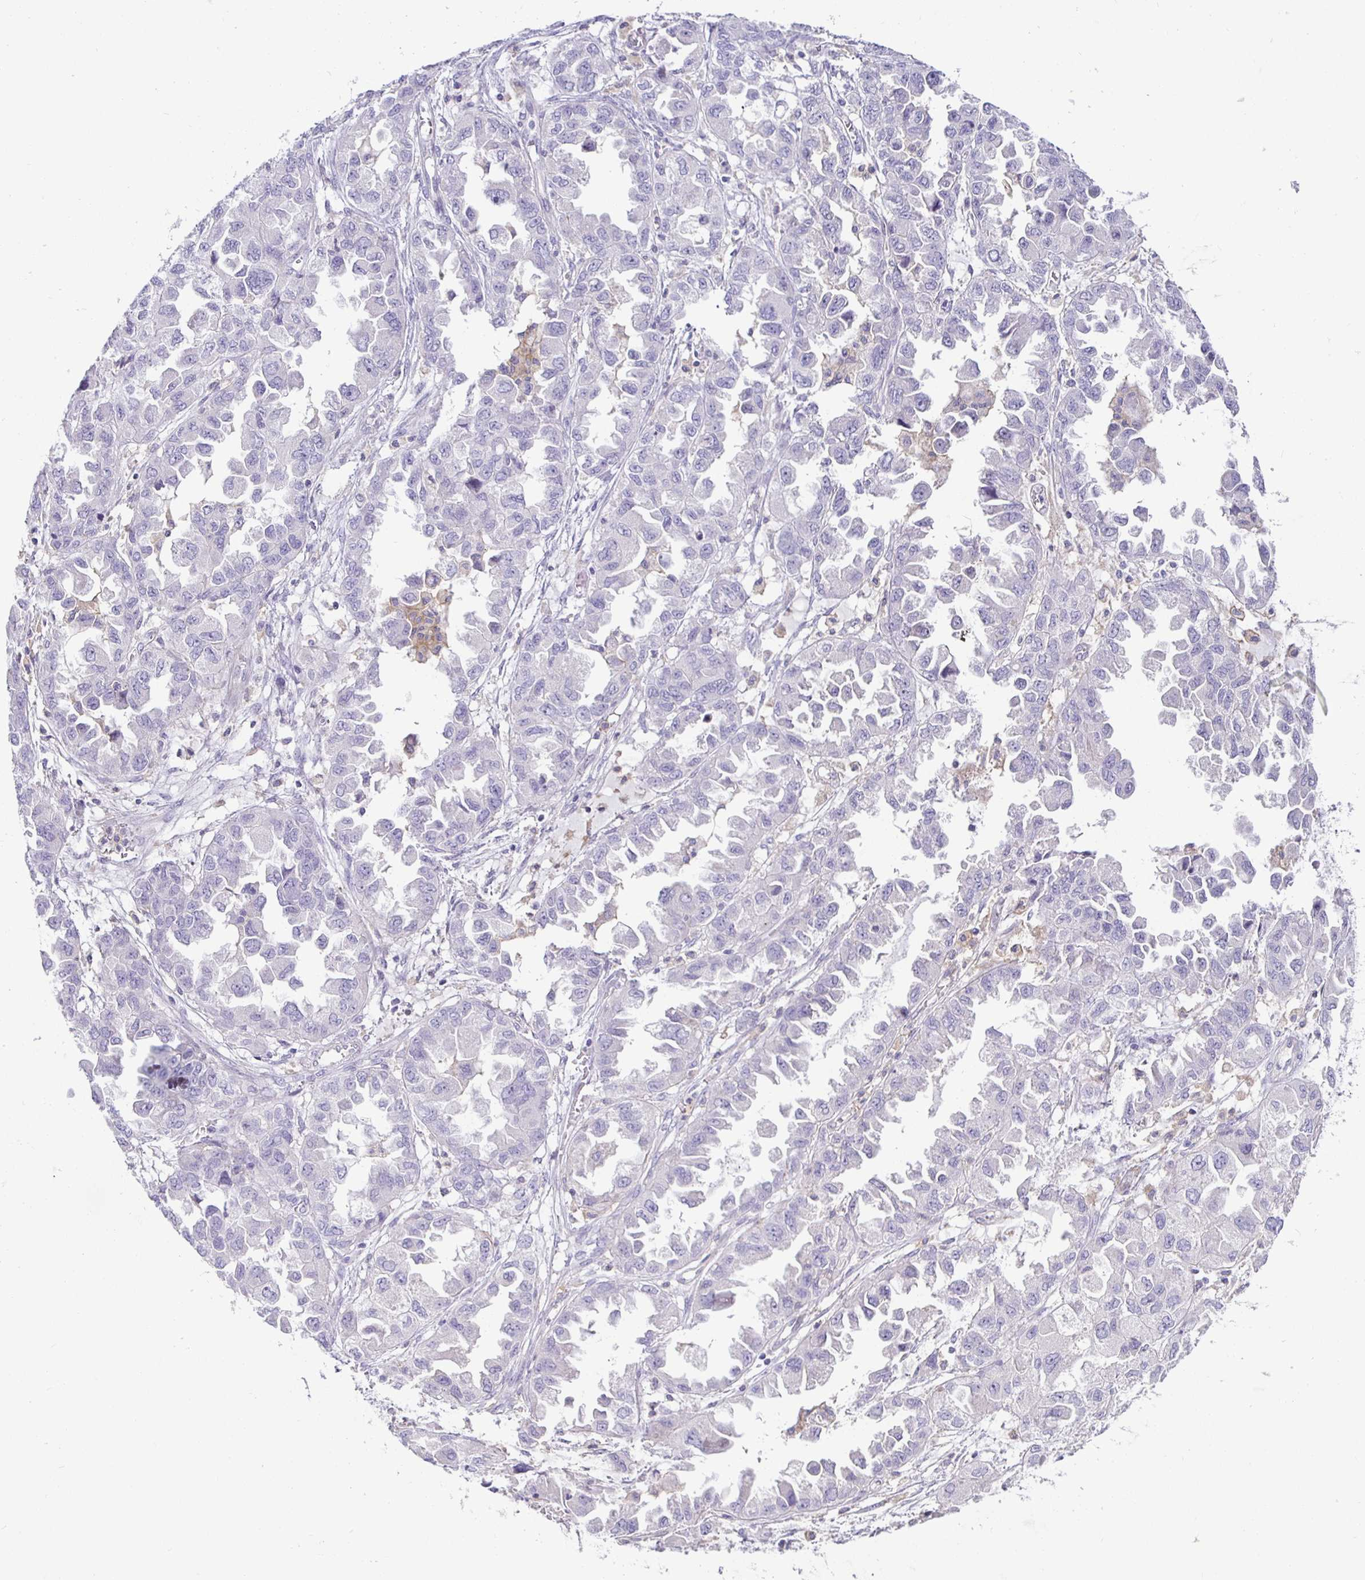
{"staining": {"intensity": "negative", "quantity": "none", "location": "none"}, "tissue": "ovarian cancer", "cell_type": "Tumor cells", "image_type": "cancer", "snomed": [{"axis": "morphology", "description": "Cystadenocarcinoma, serous, NOS"}, {"axis": "topography", "description": "Ovary"}], "caption": "Immunohistochemistry (IHC) photomicrograph of human ovarian serous cystadenocarcinoma stained for a protein (brown), which demonstrates no staining in tumor cells.", "gene": "SIRPA", "patient": {"sex": "female", "age": 84}}